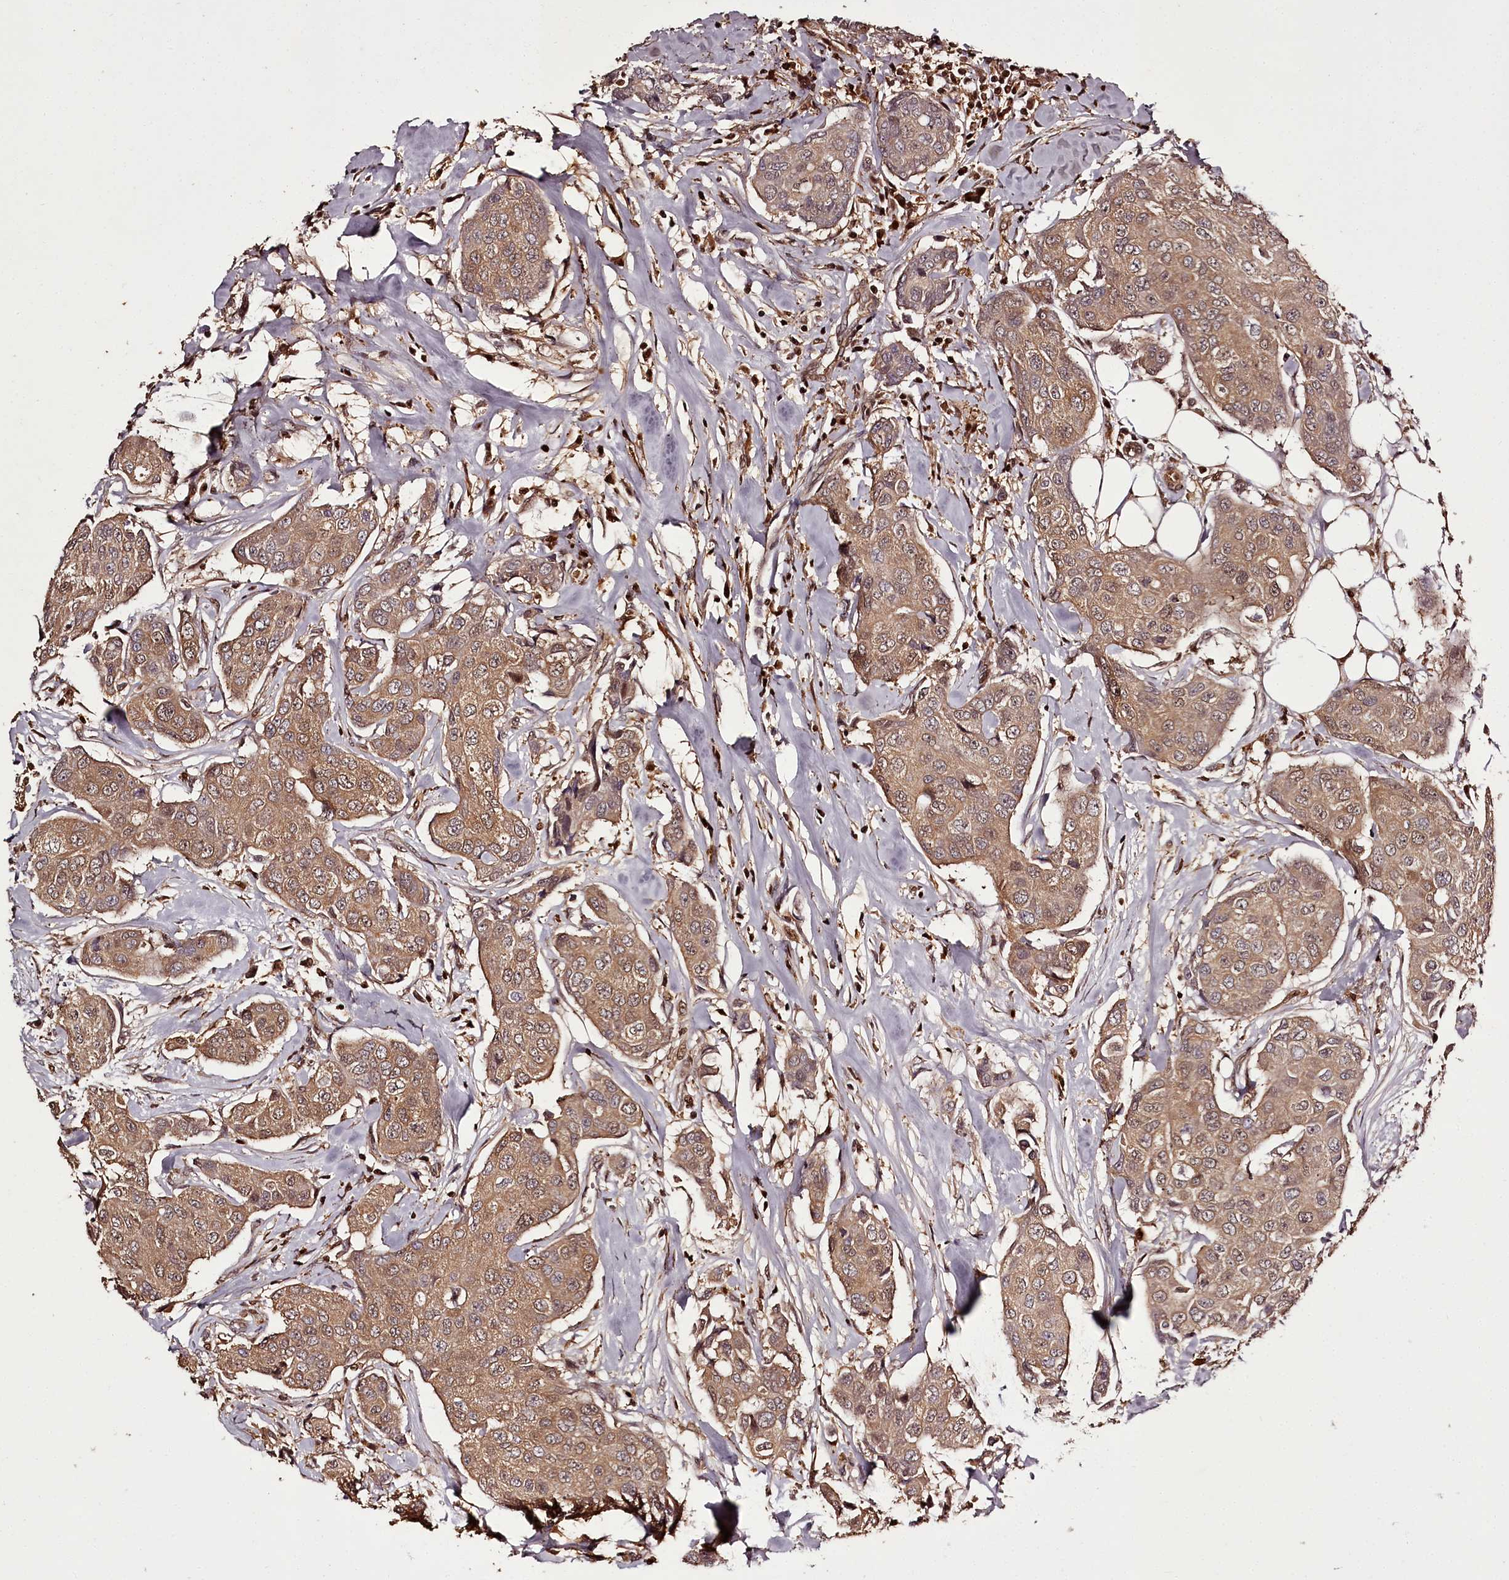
{"staining": {"intensity": "moderate", "quantity": ">75%", "location": "cytoplasmic/membranous"}, "tissue": "breast cancer", "cell_type": "Tumor cells", "image_type": "cancer", "snomed": [{"axis": "morphology", "description": "Duct carcinoma"}, {"axis": "topography", "description": "Breast"}], "caption": "The photomicrograph demonstrates immunohistochemical staining of breast invasive ductal carcinoma. There is moderate cytoplasmic/membranous positivity is appreciated in about >75% of tumor cells. The protein is stained brown, and the nuclei are stained in blue (DAB IHC with brightfield microscopy, high magnification).", "gene": "NPRL2", "patient": {"sex": "female", "age": 80}}